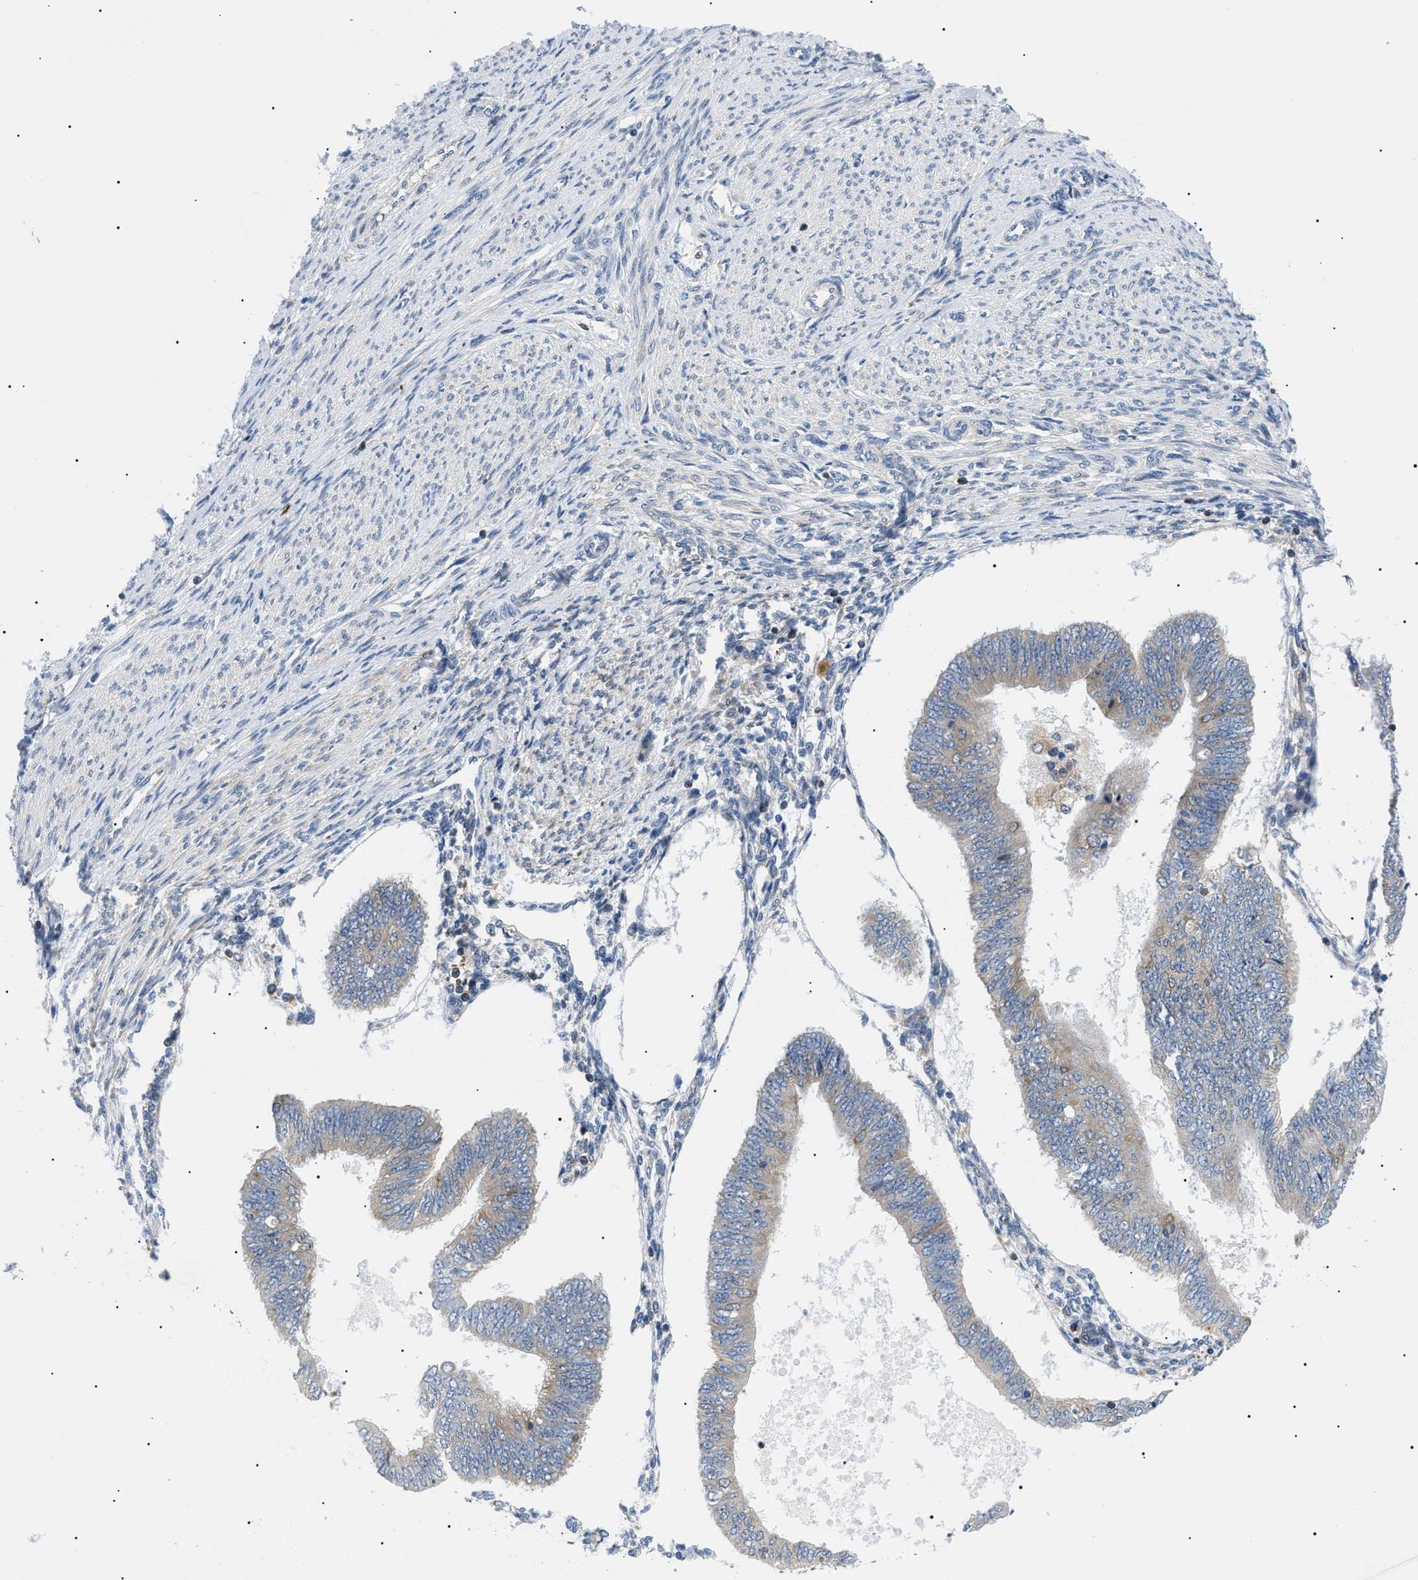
{"staining": {"intensity": "weak", "quantity": "<25%", "location": "cytoplasmic/membranous"}, "tissue": "endometrial cancer", "cell_type": "Tumor cells", "image_type": "cancer", "snomed": [{"axis": "morphology", "description": "Adenocarcinoma, NOS"}, {"axis": "topography", "description": "Endometrium"}], "caption": "A micrograph of human endometrial cancer (adenocarcinoma) is negative for staining in tumor cells. (DAB (3,3'-diaminobenzidine) immunohistochemistry, high magnification).", "gene": "DERL1", "patient": {"sex": "female", "age": 58}}